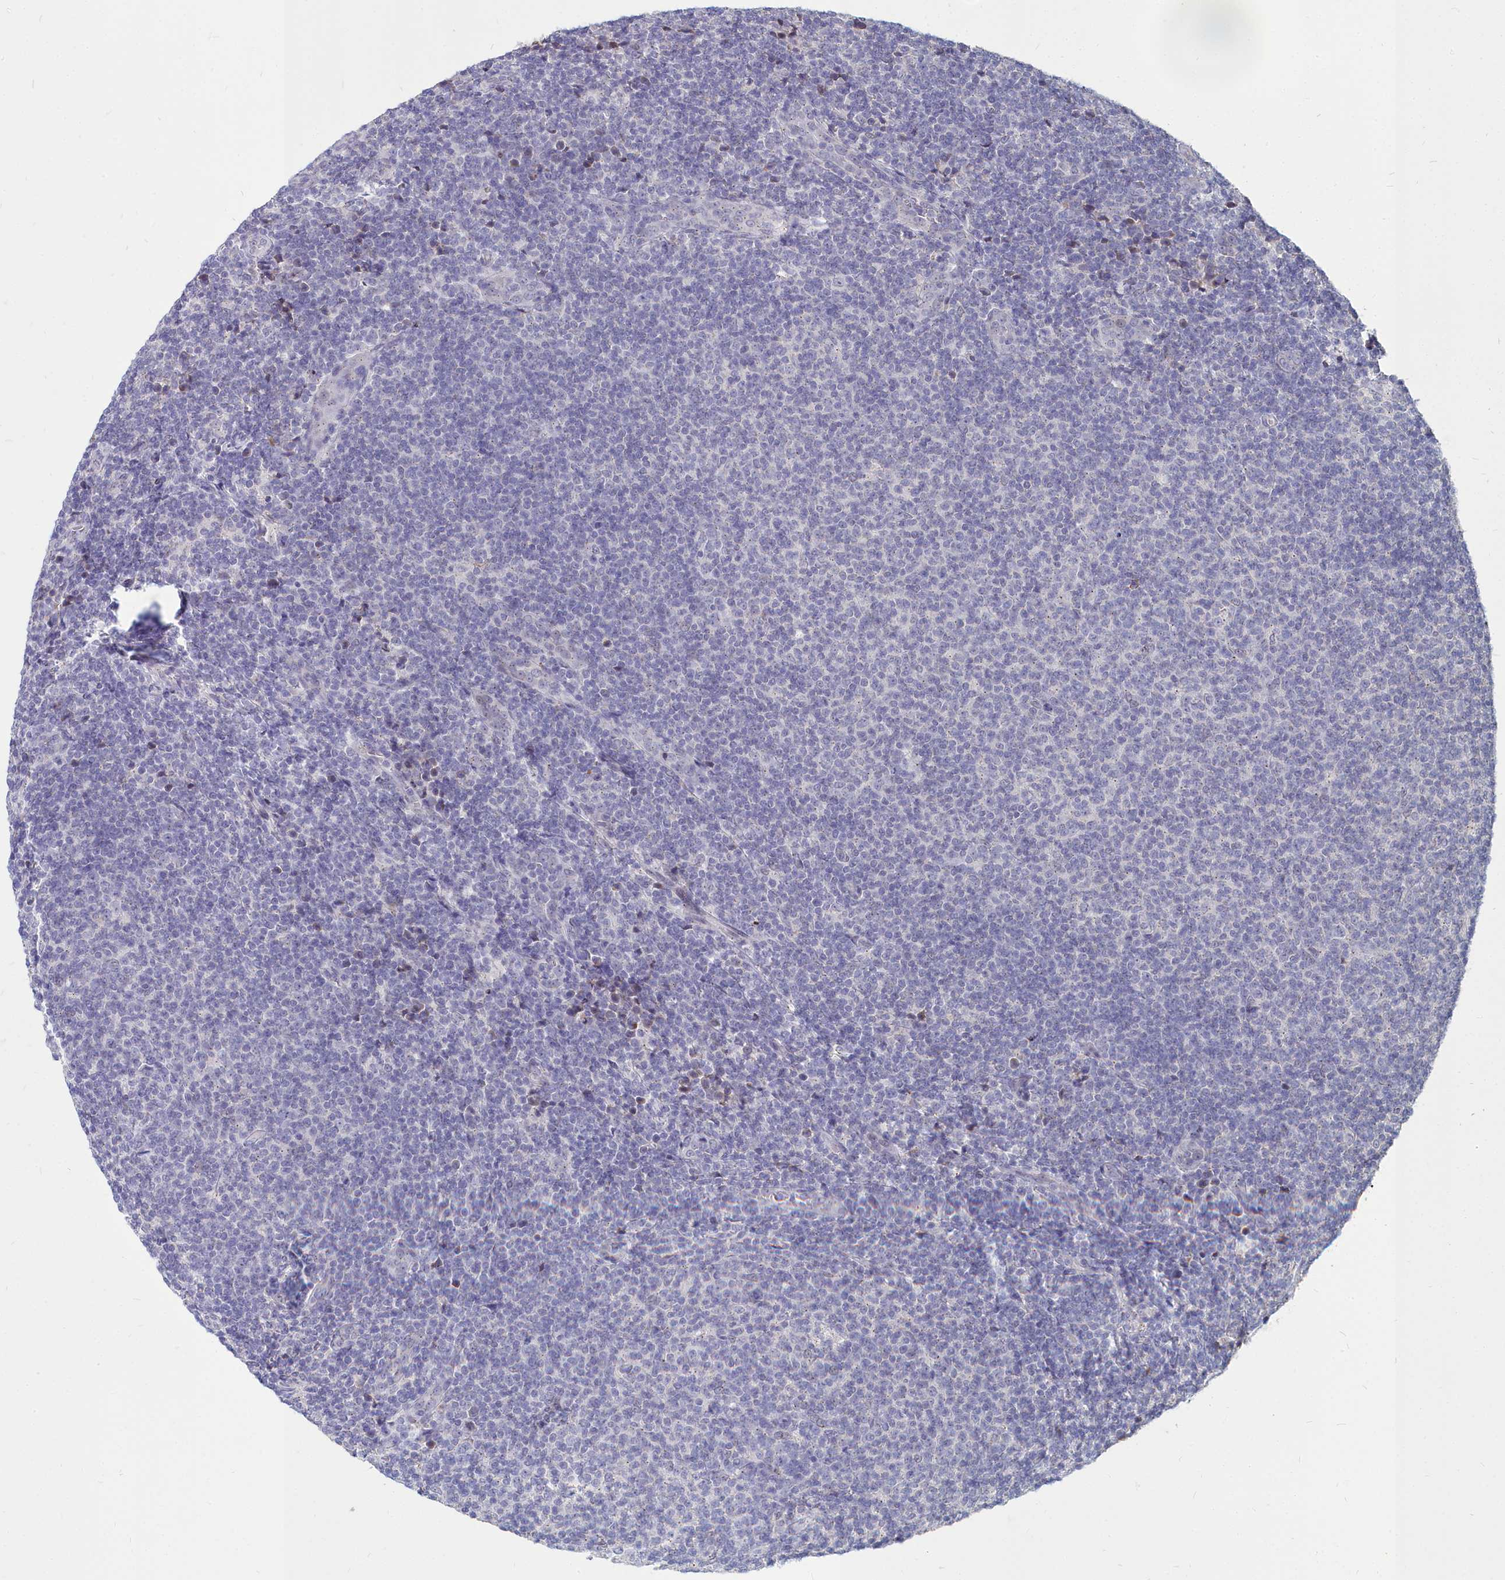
{"staining": {"intensity": "negative", "quantity": "none", "location": "none"}, "tissue": "lymphoma", "cell_type": "Tumor cells", "image_type": "cancer", "snomed": [{"axis": "morphology", "description": "Malignant lymphoma, non-Hodgkin's type, Low grade"}, {"axis": "topography", "description": "Lymph node"}], "caption": "DAB (3,3'-diaminobenzidine) immunohistochemical staining of low-grade malignant lymphoma, non-Hodgkin's type exhibits no significant expression in tumor cells.", "gene": "NOXA1", "patient": {"sex": "male", "age": 66}}